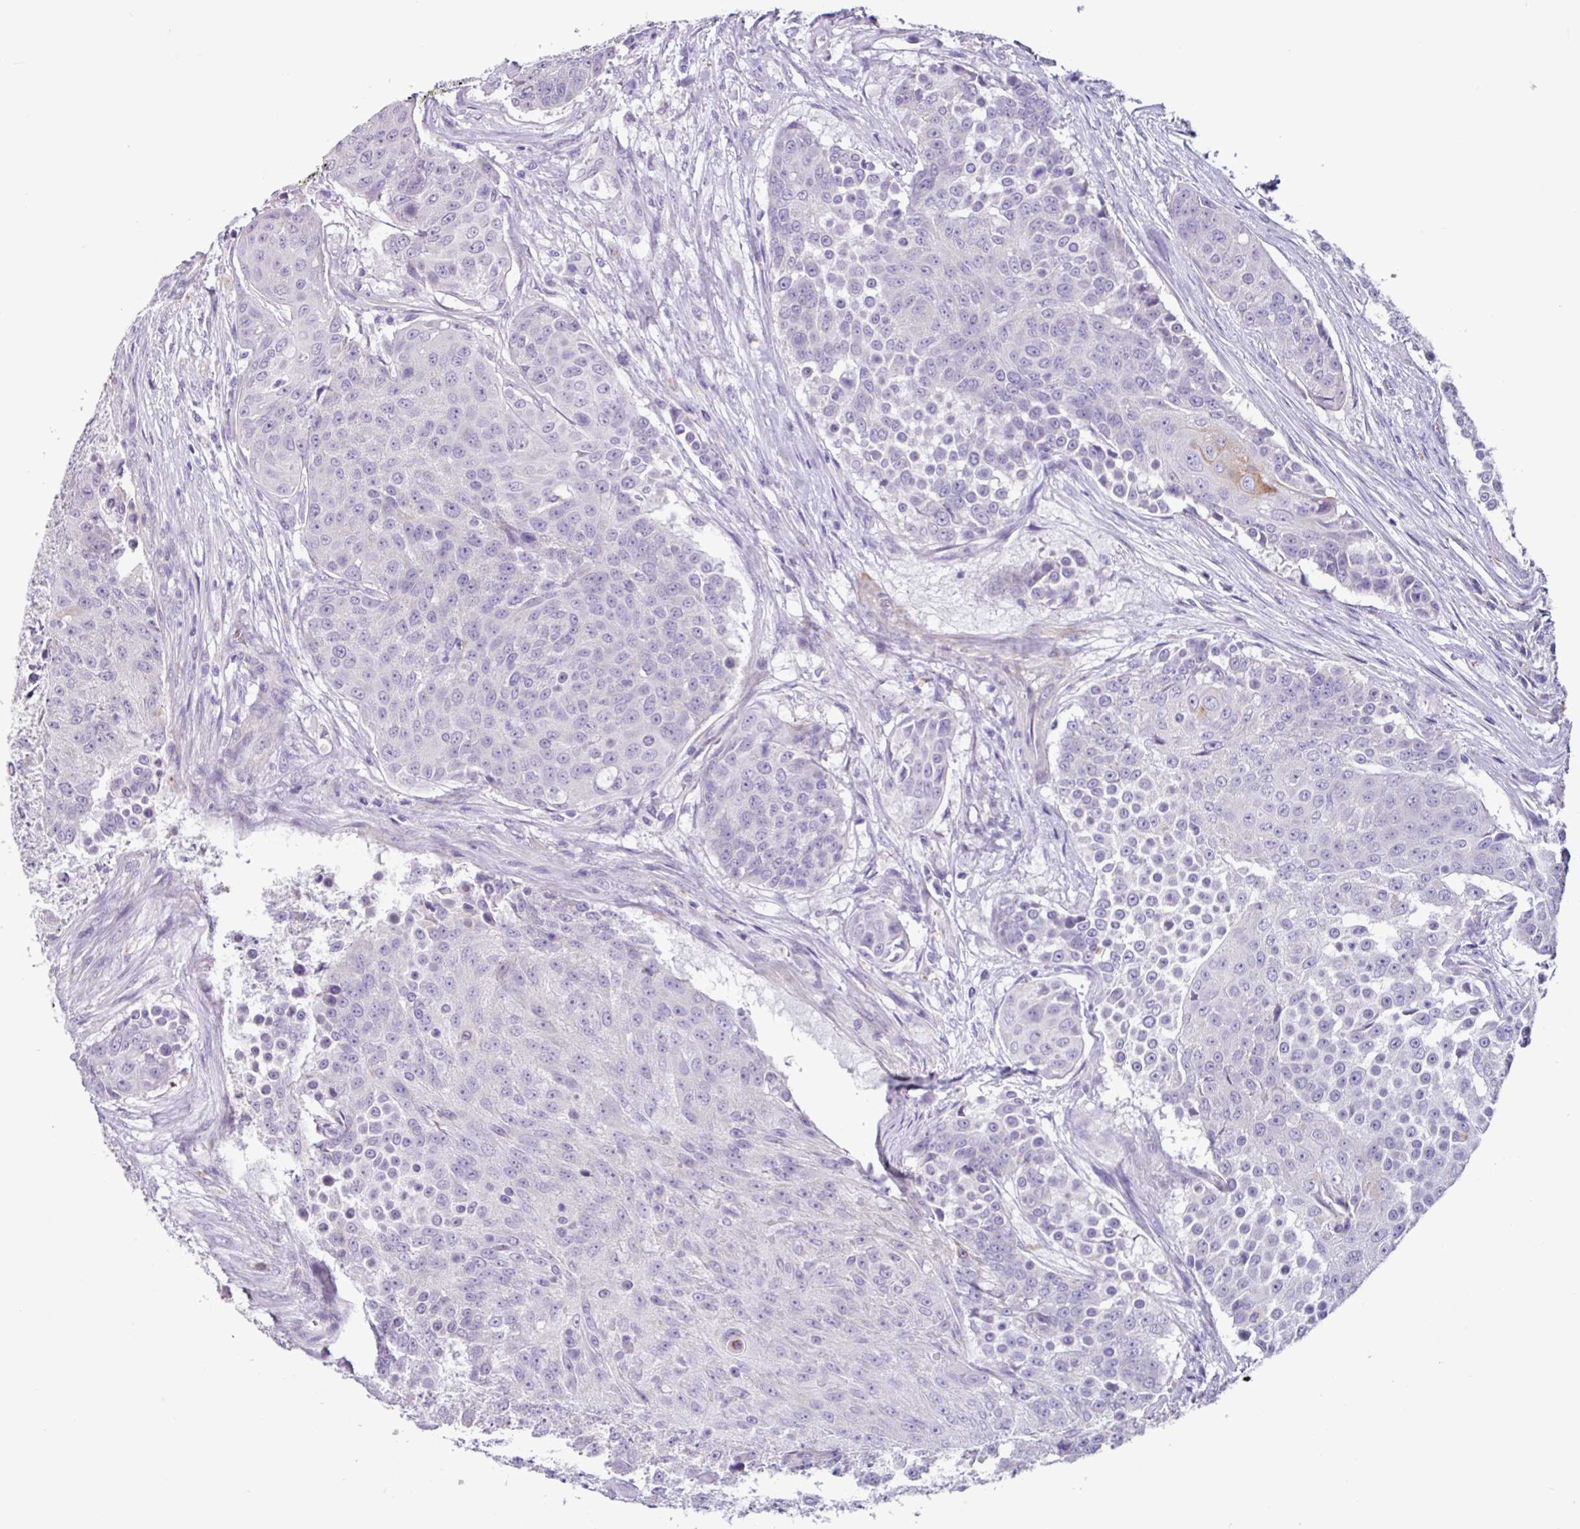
{"staining": {"intensity": "moderate", "quantity": "<25%", "location": "cytoplasmic/membranous"}, "tissue": "urothelial cancer", "cell_type": "Tumor cells", "image_type": "cancer", "snomed": [{"axis": "morphology", "description": "Urothelial carcinoma, High grade"}, {"axis": "topography", "description": "Urinary bladder"}], "caption": "High-magnification brightfield microscopy of urothelial cancer stained with DAB (brown) and counterstained with hematoxylin (blue). tumor cells exhibit moderate cytoplasmic/membranous expression is seen in approximately<25% of cells.", "gene": "OTX1", "patient": {"sex": "female", "age": 63}}